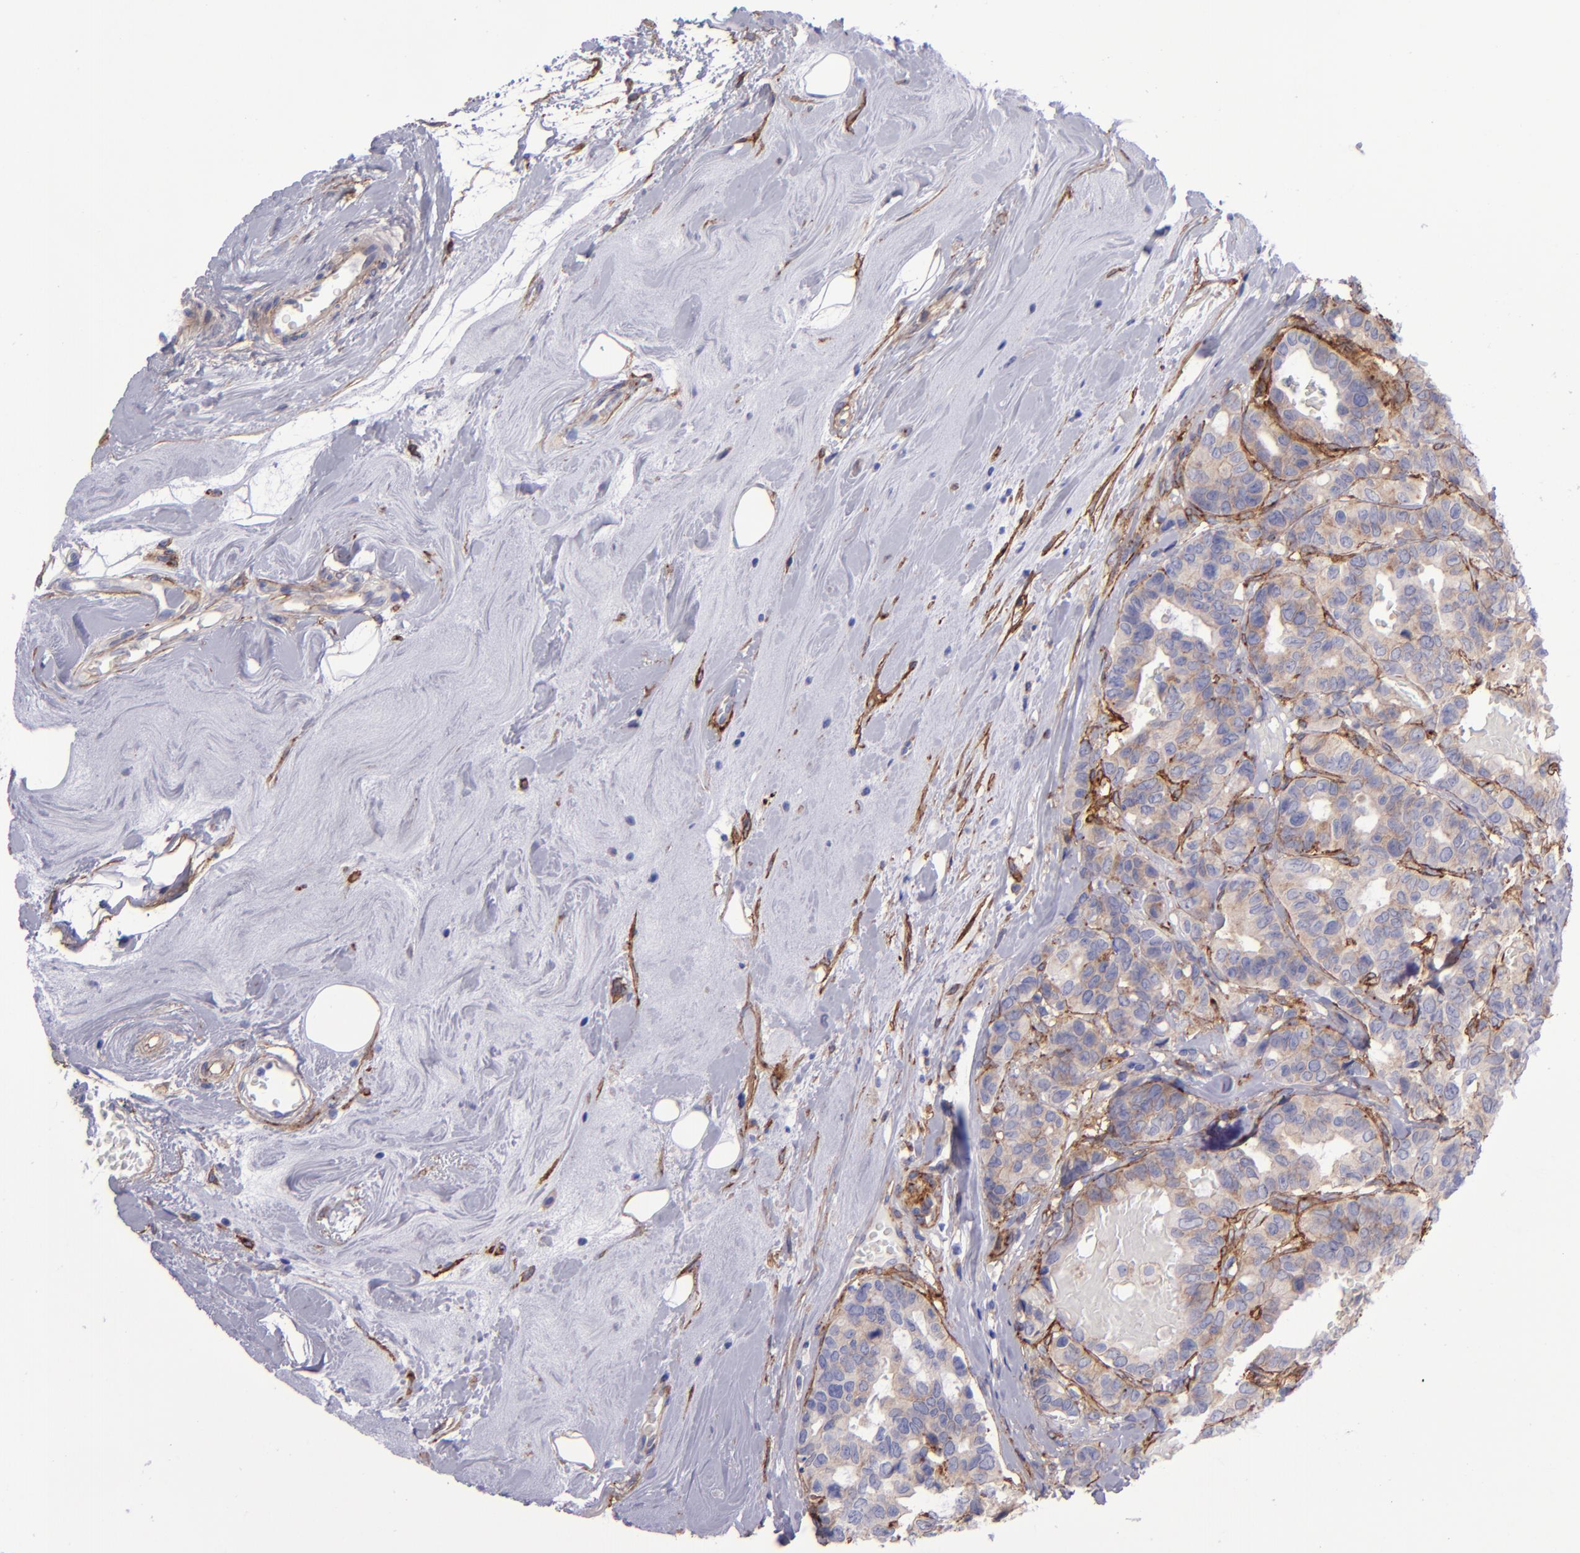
{"staining": {"intensity": "weak", "quantity": "25%-75%", "location": "cytoplasmic/membranous"}, "tissue": "breast cancer", "cell_type": "Tumor cells", "image_type": "cancer", "snomed": [{"axis": "morphology", "description": "Duct carcinoma"}, {"axis": "topography", "description": "Breast"}], "caption": "Immunohistochemistry (IHC) of human breast invasive ductal carcinoma demonstrates low levels of weak cytoplasmic/membranous positivity in about 25%-75% of tumor cells. (DAB (3,3'-diaminobenzidine) IHC, brown staining for protein, blue staining for nuclei).", "gene": "ITGAV", "patient": {"sex": "female", "age": 69}}